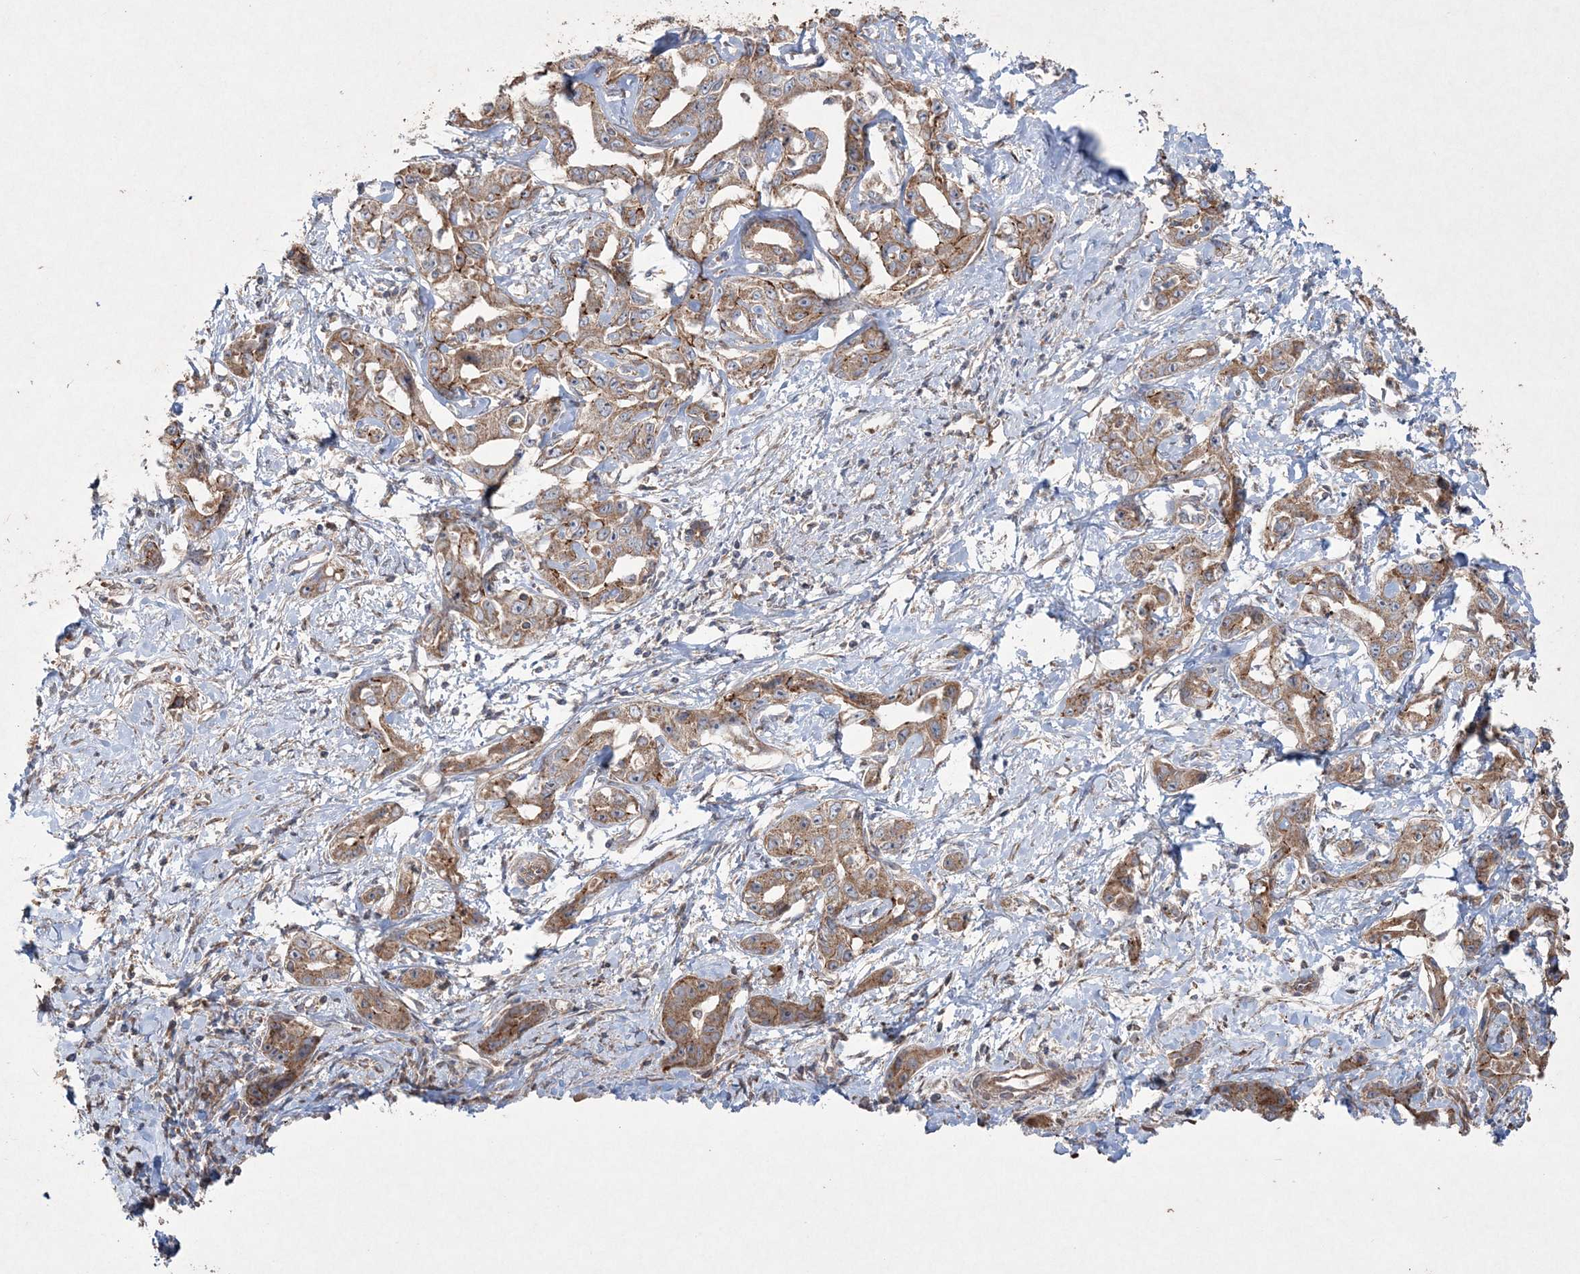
{"staining": {"intensity": "moderate", "quantity": ">75%", "location": "cytoplasmic/membranous"}, "tissue": "liver cancer", "cell_type": "Tumor cells", "image_type": "cancer", "snomed": [{"axis": "morphology", "description": "Cholangiocarcinoma"}, {"axis": "topography", "description": "Liver"}], "caption": "Immunohistochemistry of liver cholangiocarcinoma reveals medium levels of moderate cytoplasmic/membranous positivity in about >75% of tumor cells.", "gene": "TTC7A", "patient": {"sex": "male", "age": 59}}